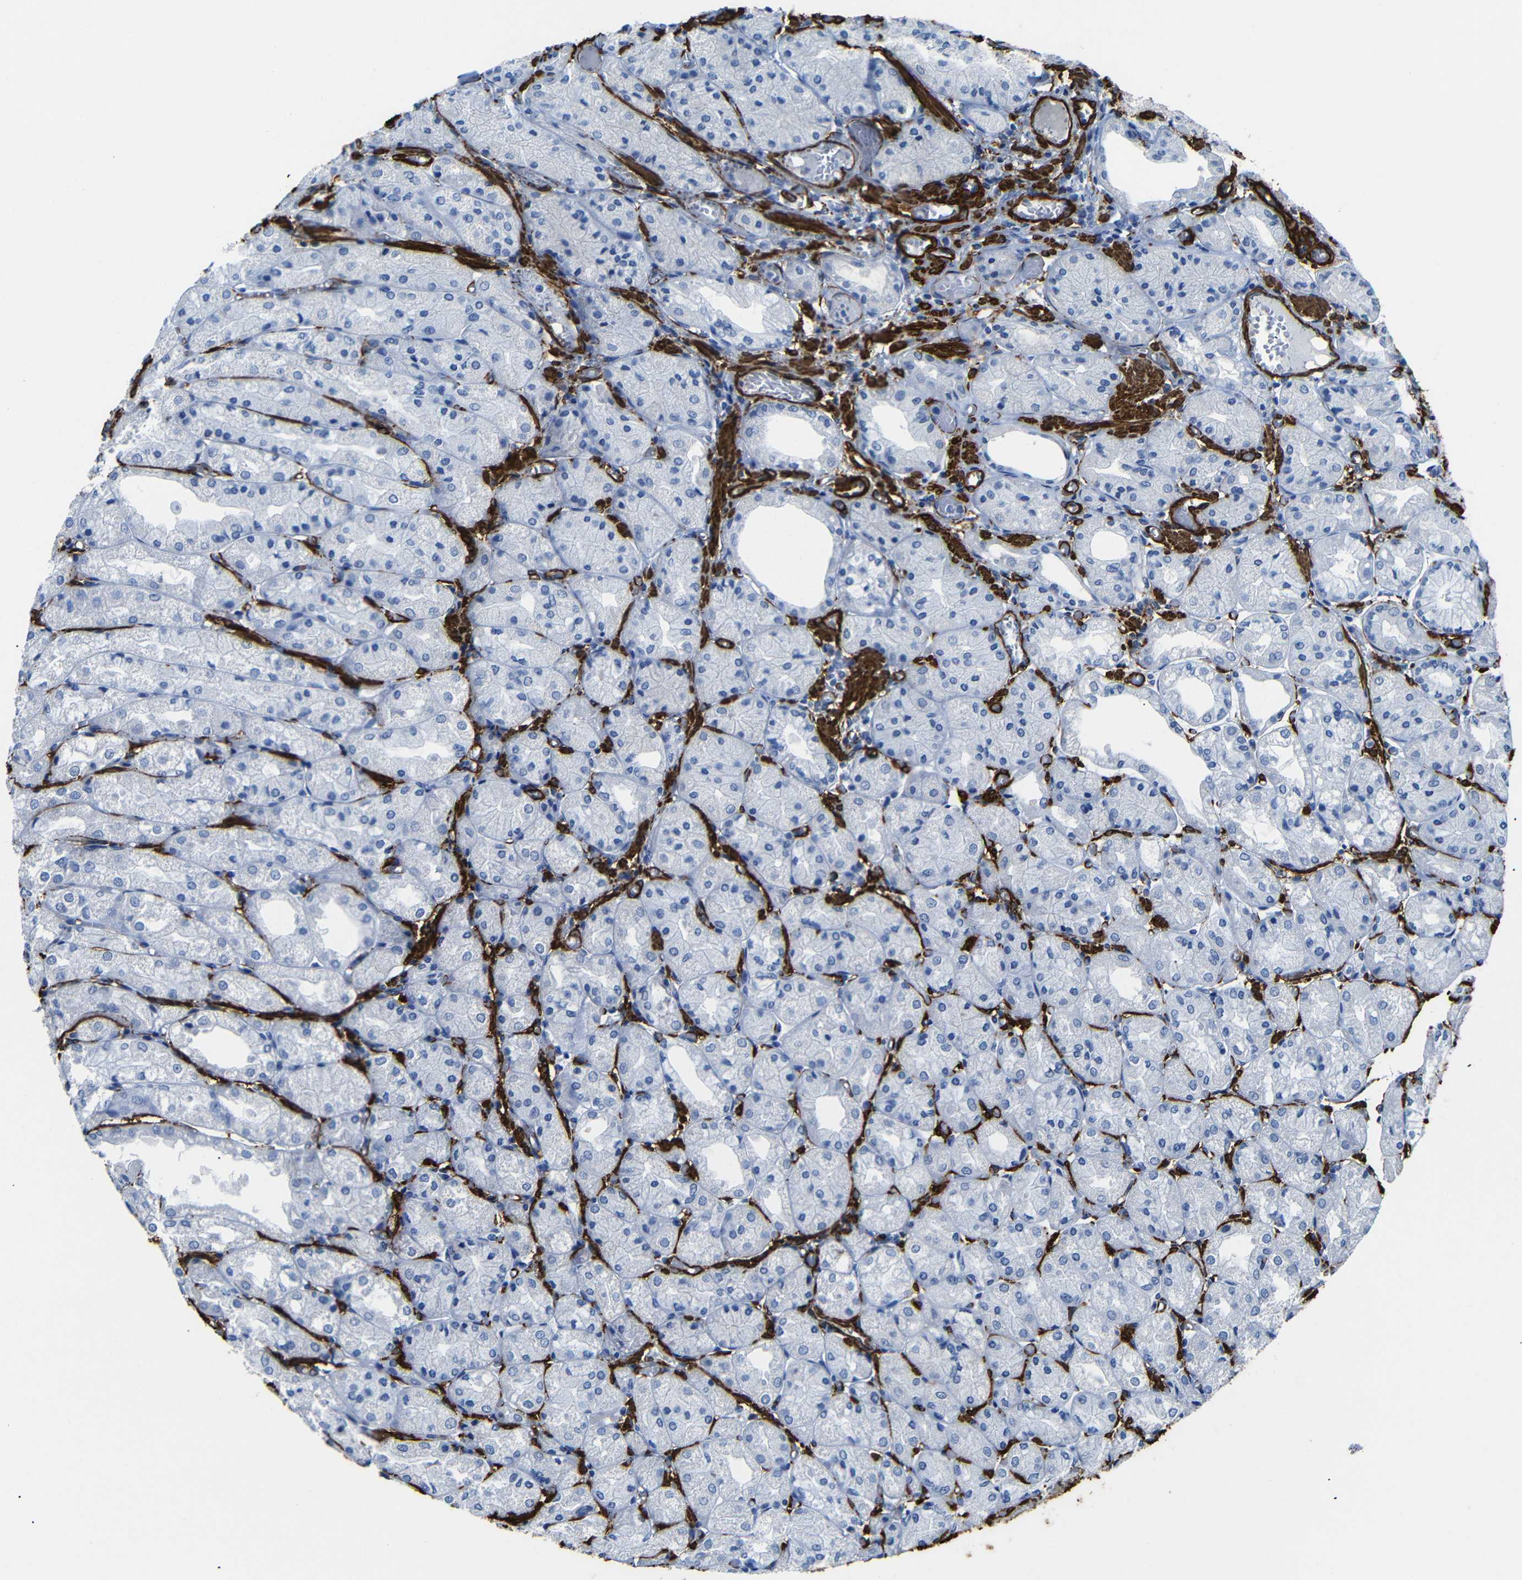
{"staining": {"intensity": "negative", "quantity": "none", "location": "none"}, "tissue": "stomach", "cell_type": "Glandular cells", "image_type": "normal", "snomed": [{"axis": "morphology", "description": "Normal tissue, NOS"}, {"axis": "topography", "description": "Stomach, upper"}], "caption": "Normal stomach was stained to show a protein in brown. There is no significant expression in glandular cells. (DAB immunohistochemistry (IHC) with hematoxylin counter stain).", "gene": "ACTA2", "patient": {"sex": "male", "age": 72}}